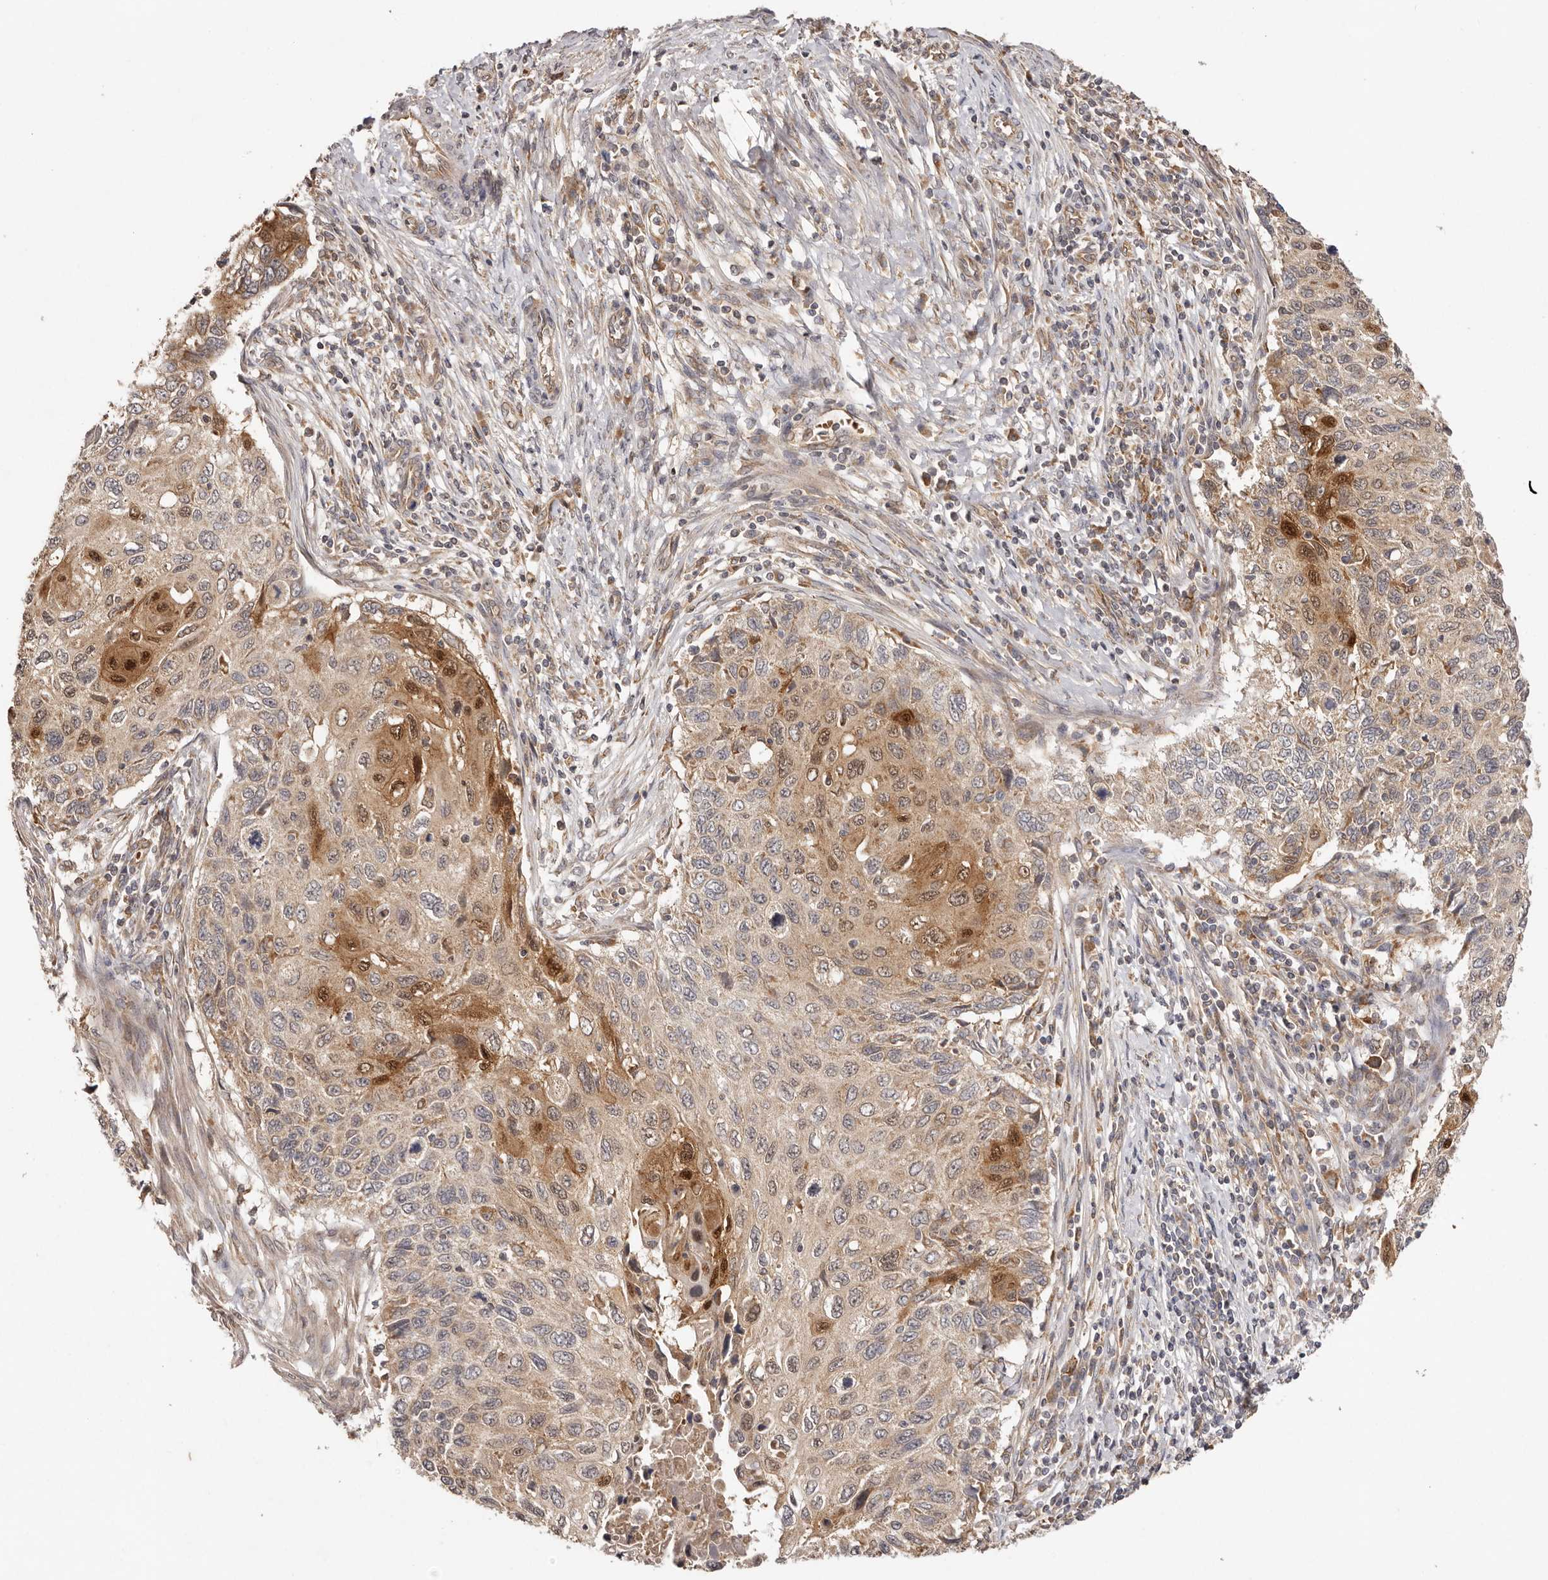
{"staining": {"intensity": "moderate", "quantity": "25%-75%", "location": "cytoplasmic/membranous,nuclear"}, "tissue": "cervical cancer", "cell_type": "Tumor cells", "image_type": "cancer", "snomed": [{"axis": "morphology", "description": "Squamous cell carcinoma, NOS"}, {"axis": "topography", "description": "Cervix"}], "caption": "Immunohistochemistry photomicrograph of human cervical cancer stained for a protein (brown), which shows medium levels of moderate cytoplasmic/membranous and nuclear positivity in approximately 25%-75% of tumor cells.", "gene": "UBR2", "patient": {"sex": "female", "age": 70}}